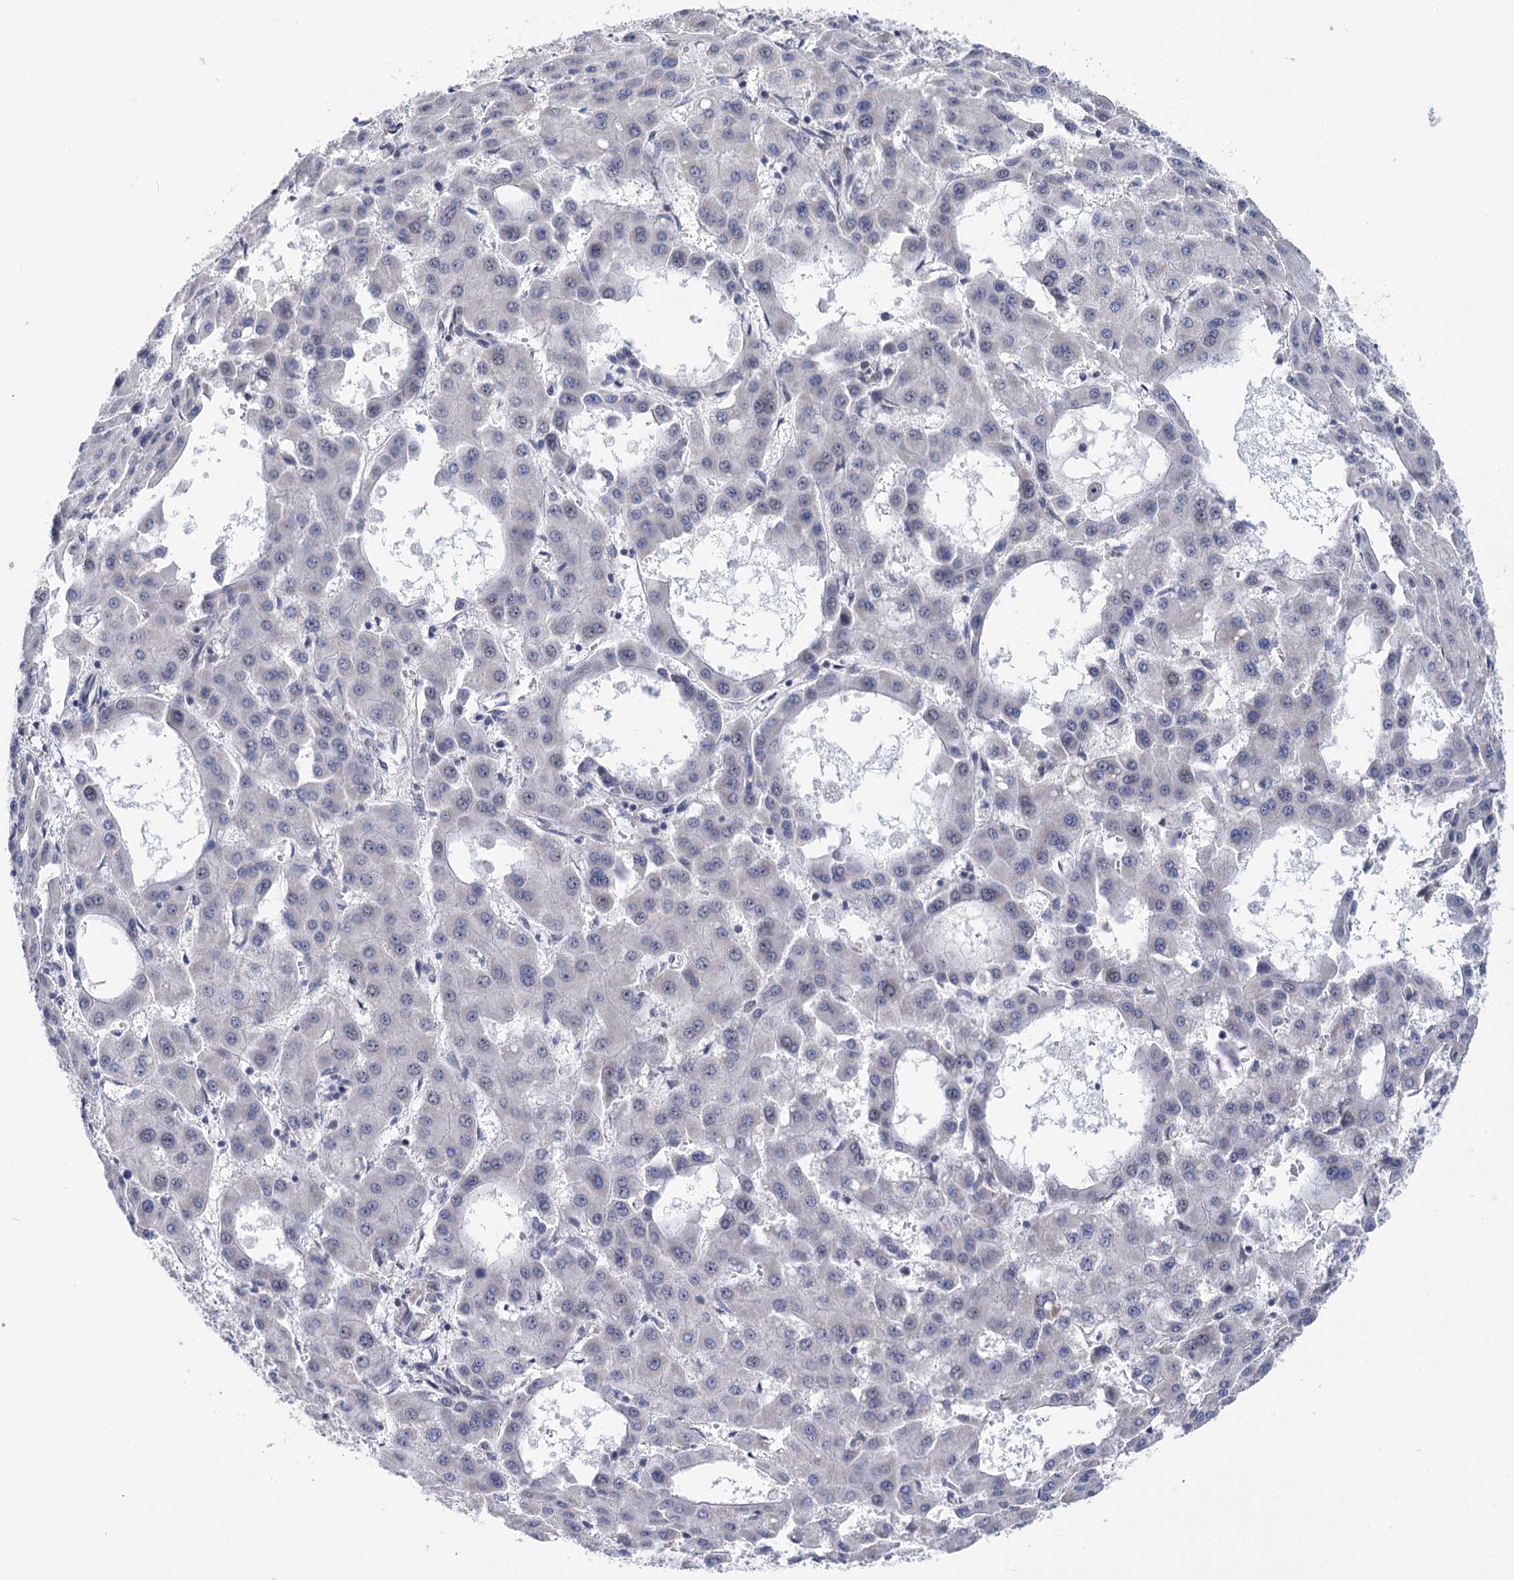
{"staining": {"intensity": "negative", "quantity": "none", "location": "none"}, "tissue": "liver cancer", "cell_type": "Tumor cells", "image_type": "cancer", "snomed": [{"axis": "morphology", "description": "Carcinoma, Hepatocellular, NOS"}, {"axis": "topography", "description": "Liver"}], "caption": "DAB immunohistochemical staining of liver cancer demonstrates no significant expression in tumor cells. The staining was performed using DAB (3,3'-diaminobenzidine) to visualize the protein expression in brown, while the nuclei were stained in blue with hematoxylin (Magnification: 20x).", "gene": "SUCLA2", "patient": {"sex": "male", "age": 47}}